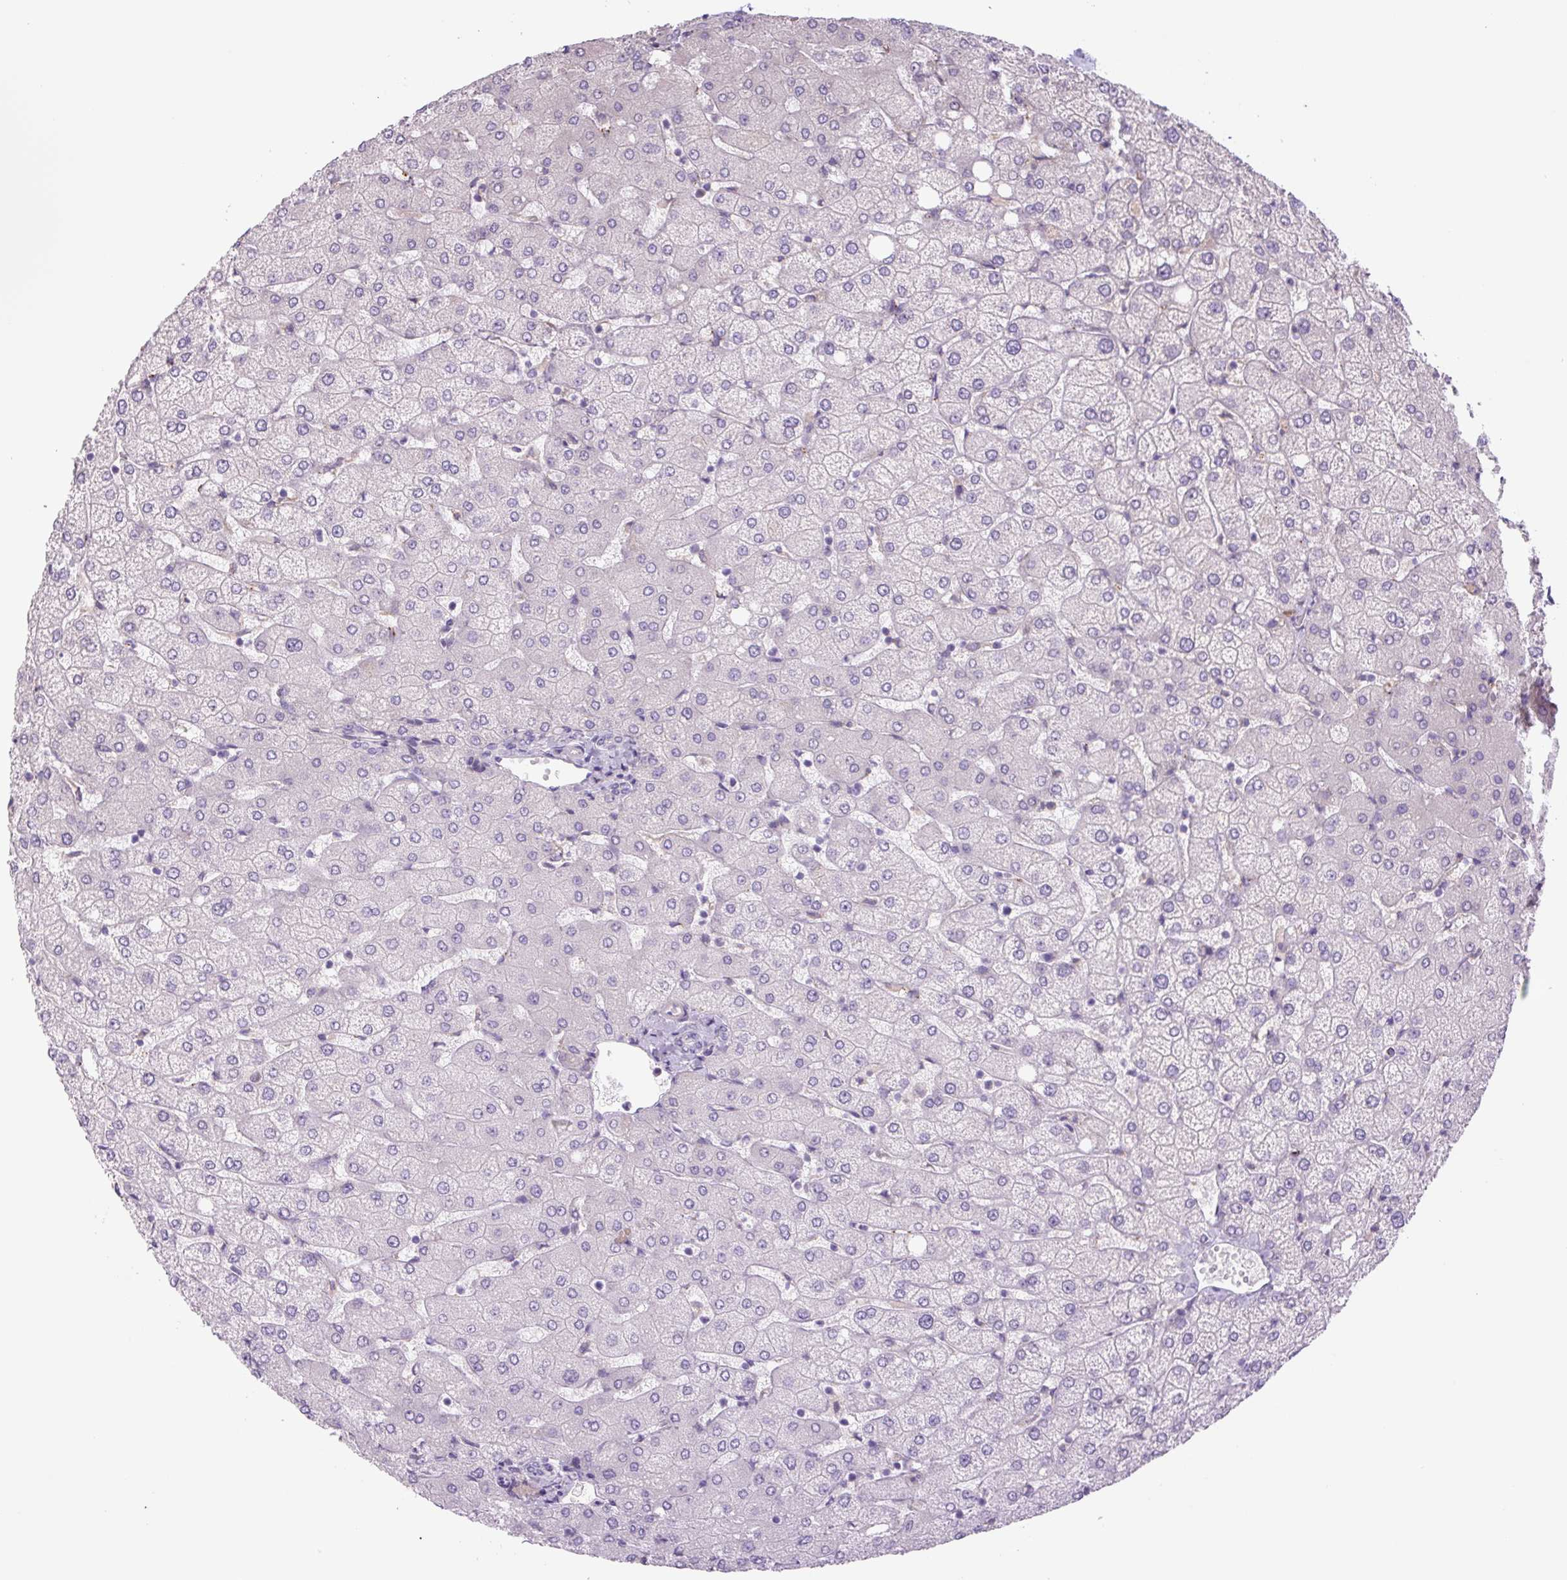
{"staining": {"intensity": "negative", "quantity": "none", "location": "none"}, "tissue": "liver", "cell_type": "Cholangiocytes", "image_type": "normal", "snomed": [{"axis": "morphology", "description": "Normal tissue, NOS"}, {"axis": "topography", "description": "Liver"}], "caption": "High magnification brightfield microscopy of unremarkable liver stained with DAB (brown) and counterstained with hematoxylin (blue): cholangiocytes show no significant staining. (Brightfield microscopy of DAB immunohistochemistry at high magnification).", "gene": "PLA2G4A", "patient": {"sex": "female", "age": 54}}